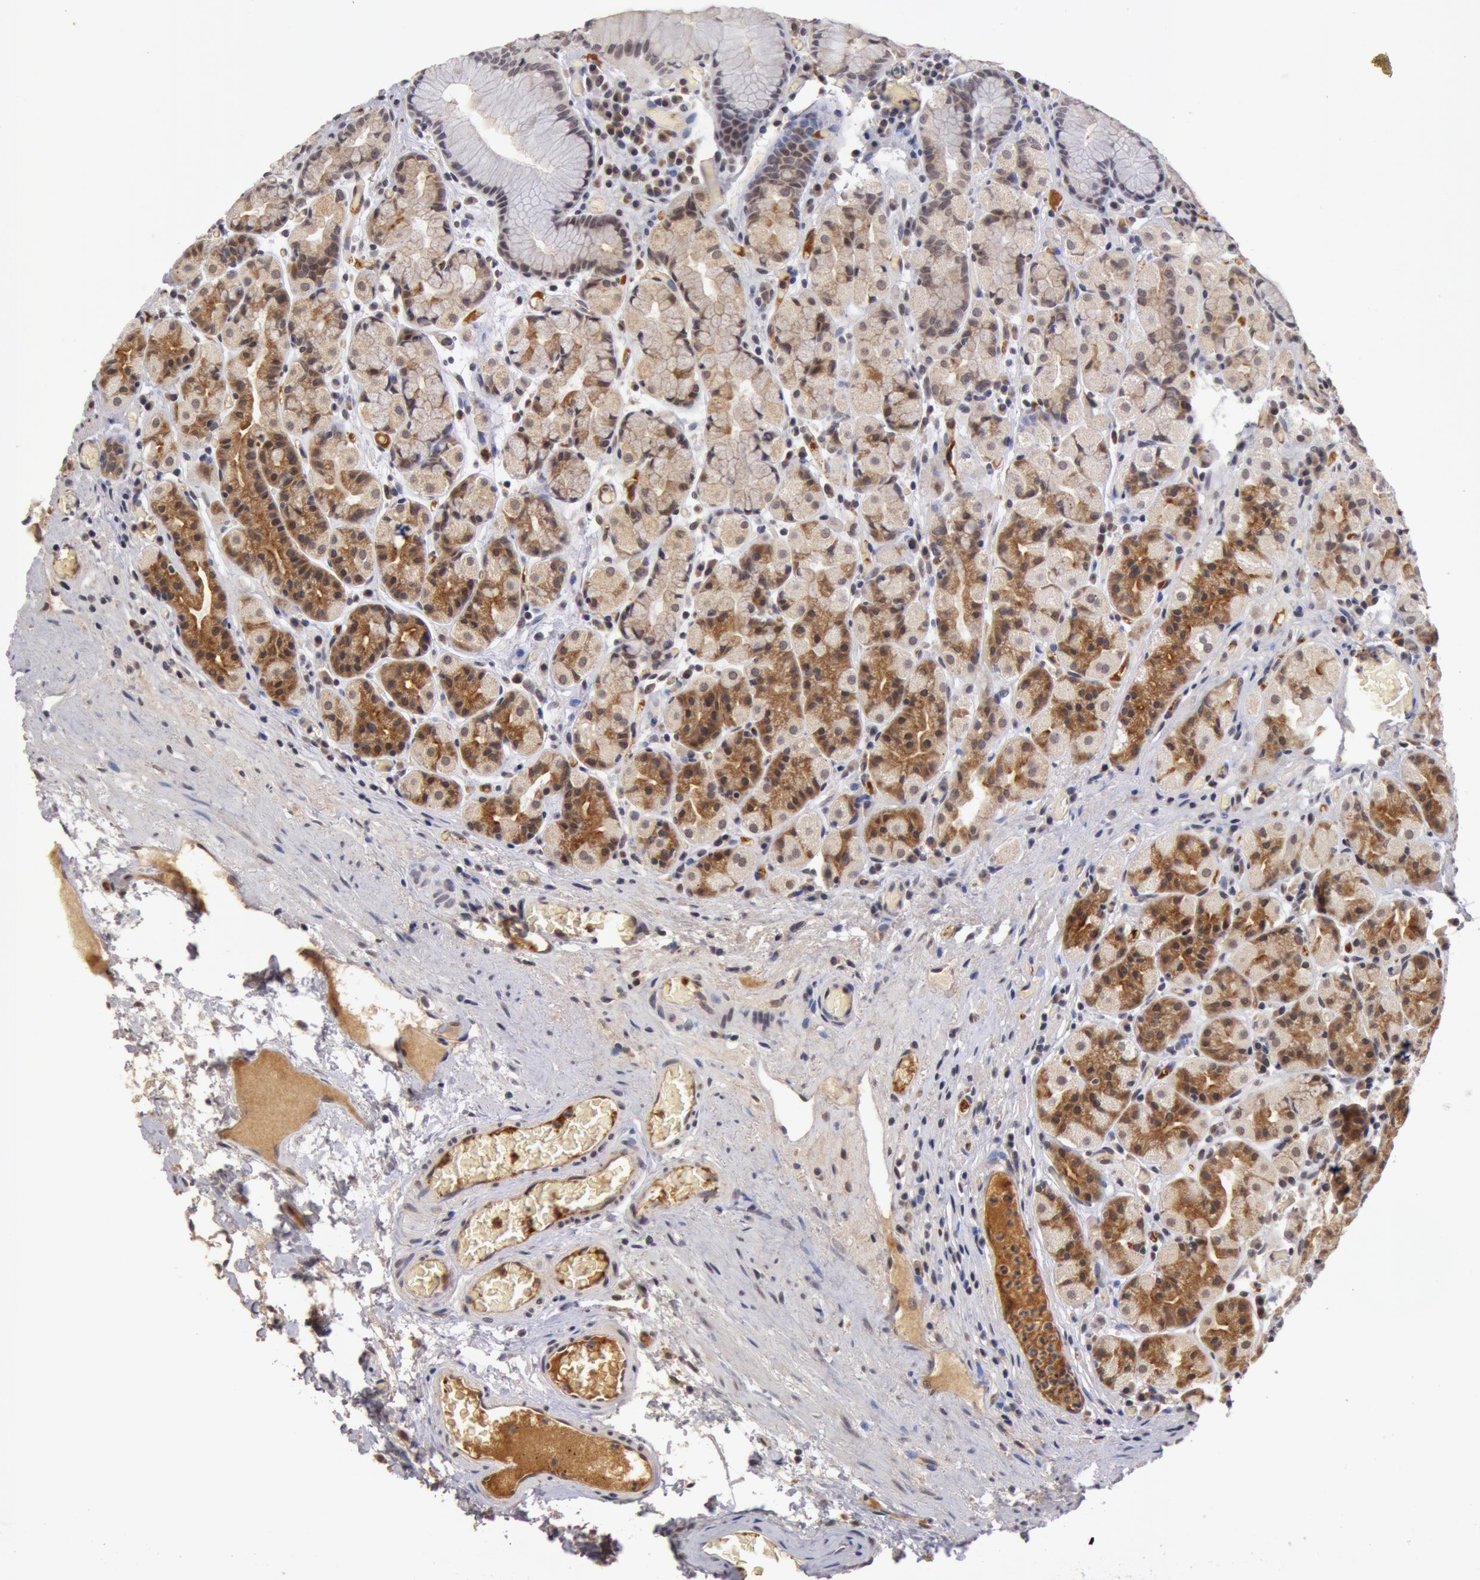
{"staining": {"intensity": "moderate", "quantity": "25%-75%", "location": "cytoplasmic/membranous"}, "tissue": "stomach", "cell_type": "Glandular cells", "image_type": "normal", "snomed": [{"axis": "morphology", "description": "Normal tissue, NOS"}, {"axis": "topography", "description": "Stomach, lower"}], "caption": "Benign stomach displays moderate cytoplasmic/membranous positivity in about 25%-75% of glandular cells, visualized by immunohistochemistry.", "gene": "SYTL4", "patient": {"sex": "male", "age": 58}}